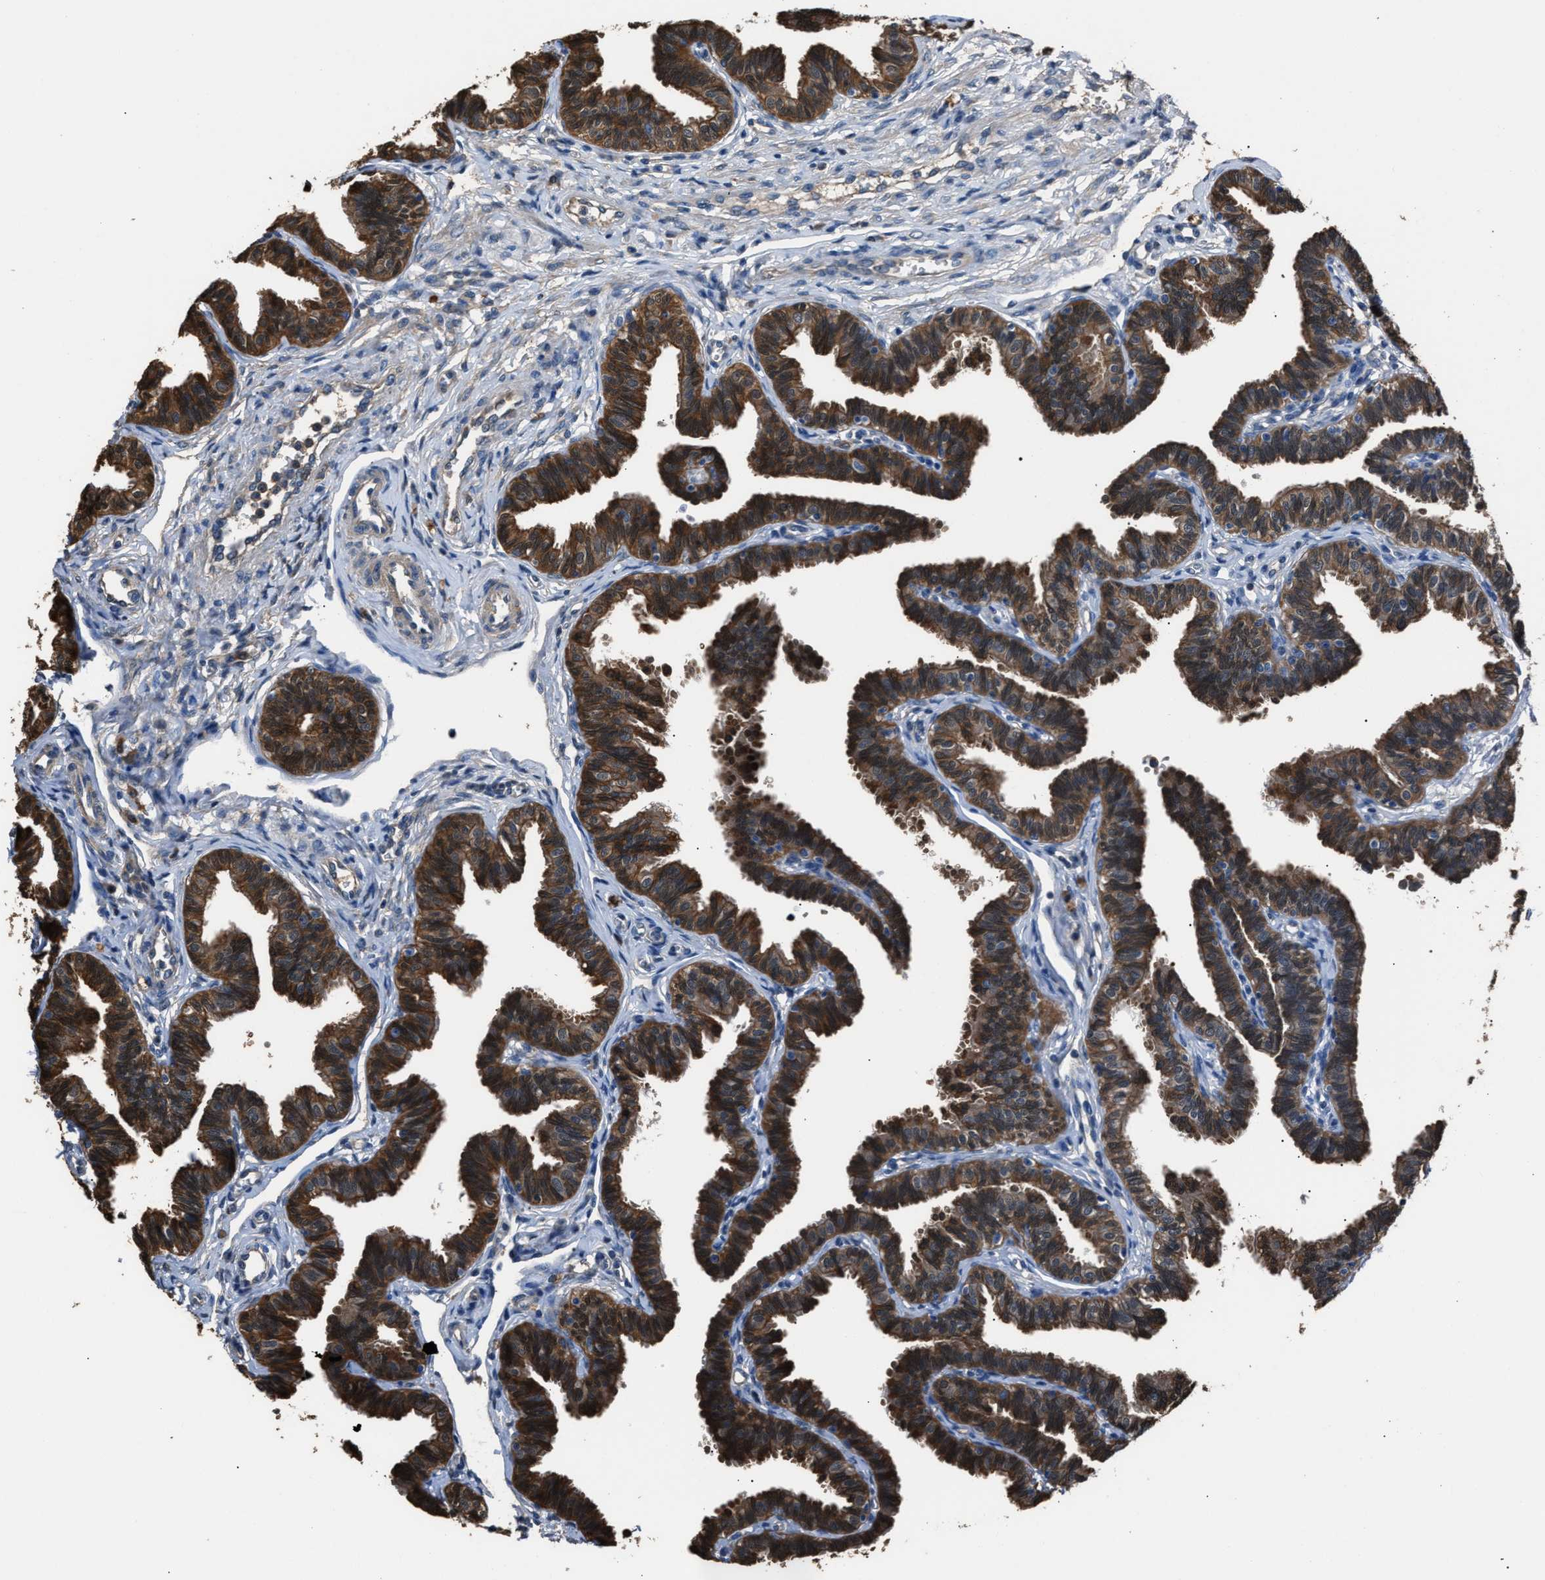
{"staining": {"intensity": "strong", "quantity": ">75%", "location": "cytoplasmic/membranous"}, "tissue": "fallopian tube", "cell_type": "Glandular cells", "image_type": "normal", "snomed": [{"axis": "morphology", "description": "Normal tissue, NOS"}, {"axis": "topography", "description": "Fallopian tube"}, {"axis": "topography", "description": "Ovary"}], "caption": "Fallopian tube stained with immunohistochemistry (IHC) displays strong cytoplasmic/membranous expression in approximately >75% of glandular cells. The staining was performed using DAB, with brown indicating positive protein expression. Nuclei are stained blue with hematoxylin.", "gene": "GSTP1", "patient": {"sex": "female", "age": 23}}